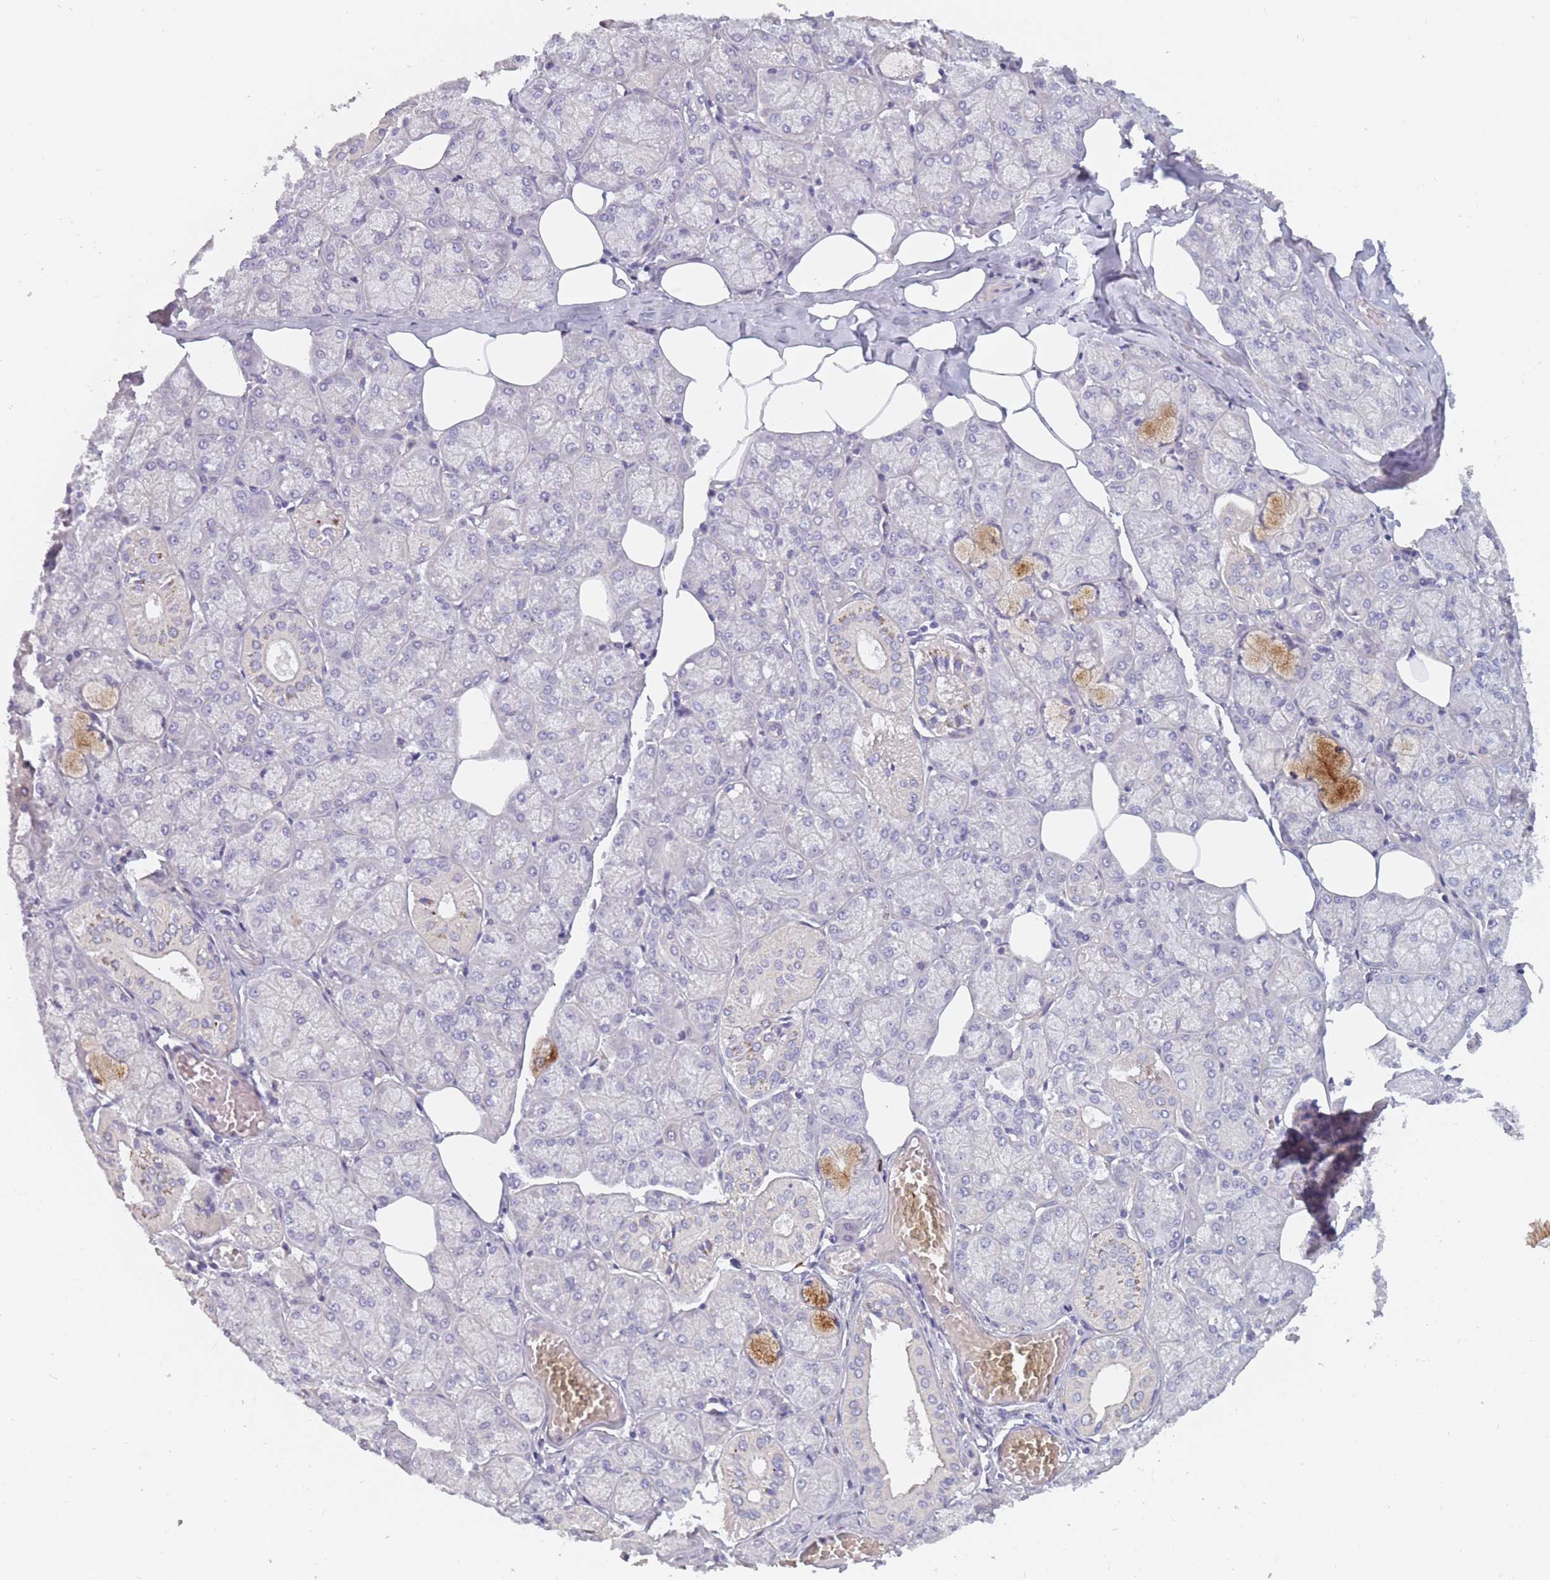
{"staining": {"intensity": "weak", "quantity": "<25%", "location": "cytoplasmic/membranous"}, "tissue": "salivary gland", "cell_type": "Glandular cells", "image_type": "normal", "snomed": [{"axis": "morphology", "description": "Normal tissue, NOS"}, {"axis": "topography", "description": "Salivary gland"}], "caption": "Protein analysis of normal salivary gland shows no significant expression in glandular cells. (DAB (3,3'-diaminobenzidine) immunohistochemistry visualized using brightfield microscopy, high magnification).", "gene": "FAM83F", "patient": {"sex": "male", "age": 74}}